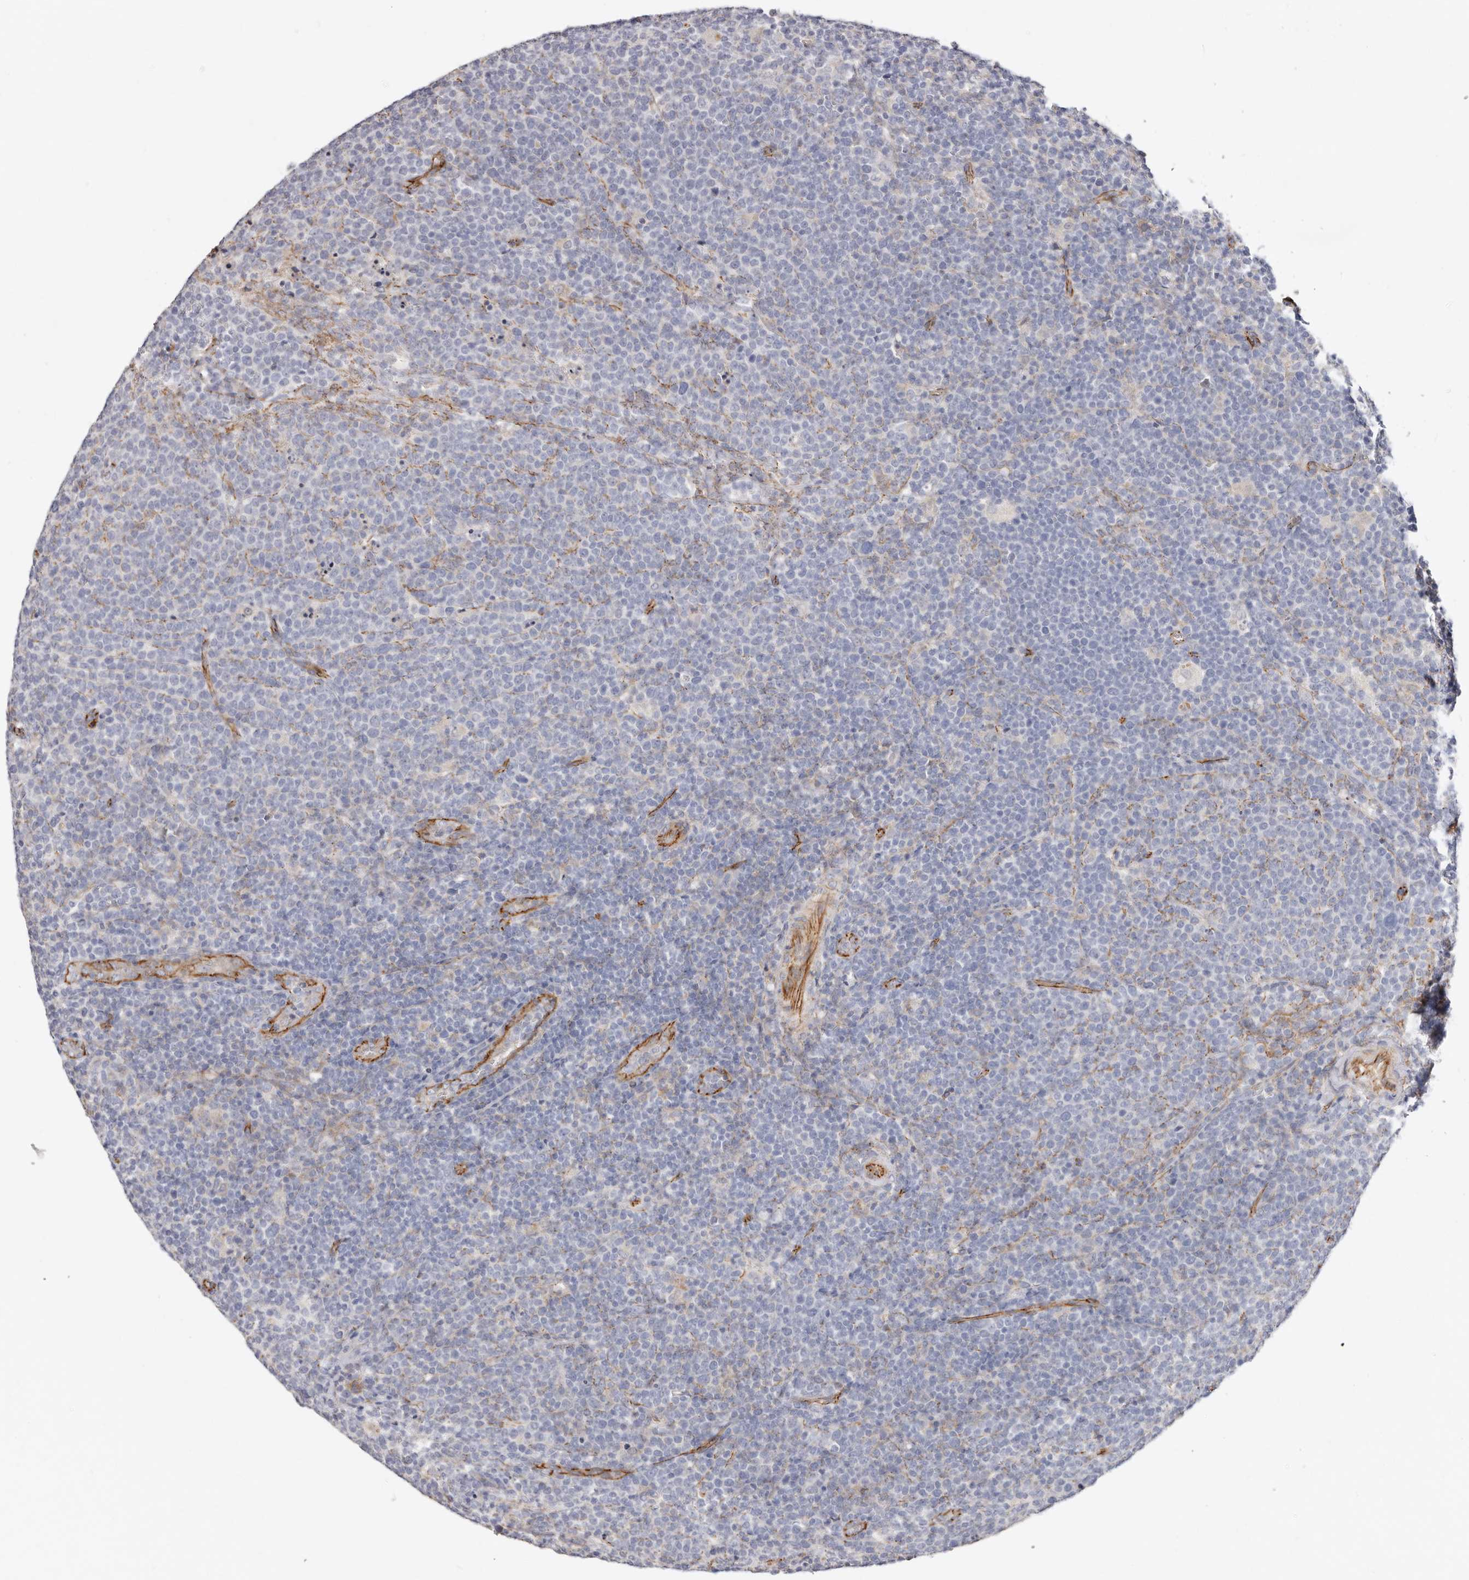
{"staining": {"intensity": "negative", "quantity": "none", "location": "none"}, "tissue": "lymphoma", "cell_type": "Tumor cells", "image_type": "cancer", "snomed": [{"axis": "morphology", "description": "Malignant lymphoma, non-Hodgkin's type, High grade"}, {"axis": "topography", "description": "Lymph node"}], "caption": "An immunohistochemistry micrograph of lymphoma is shown. There is no staining in tumor cells of lymphoma. (DAB IHC, high magnification).", "gene": "CTNNB1", "patient": {"sex": "male", "age": 61}}